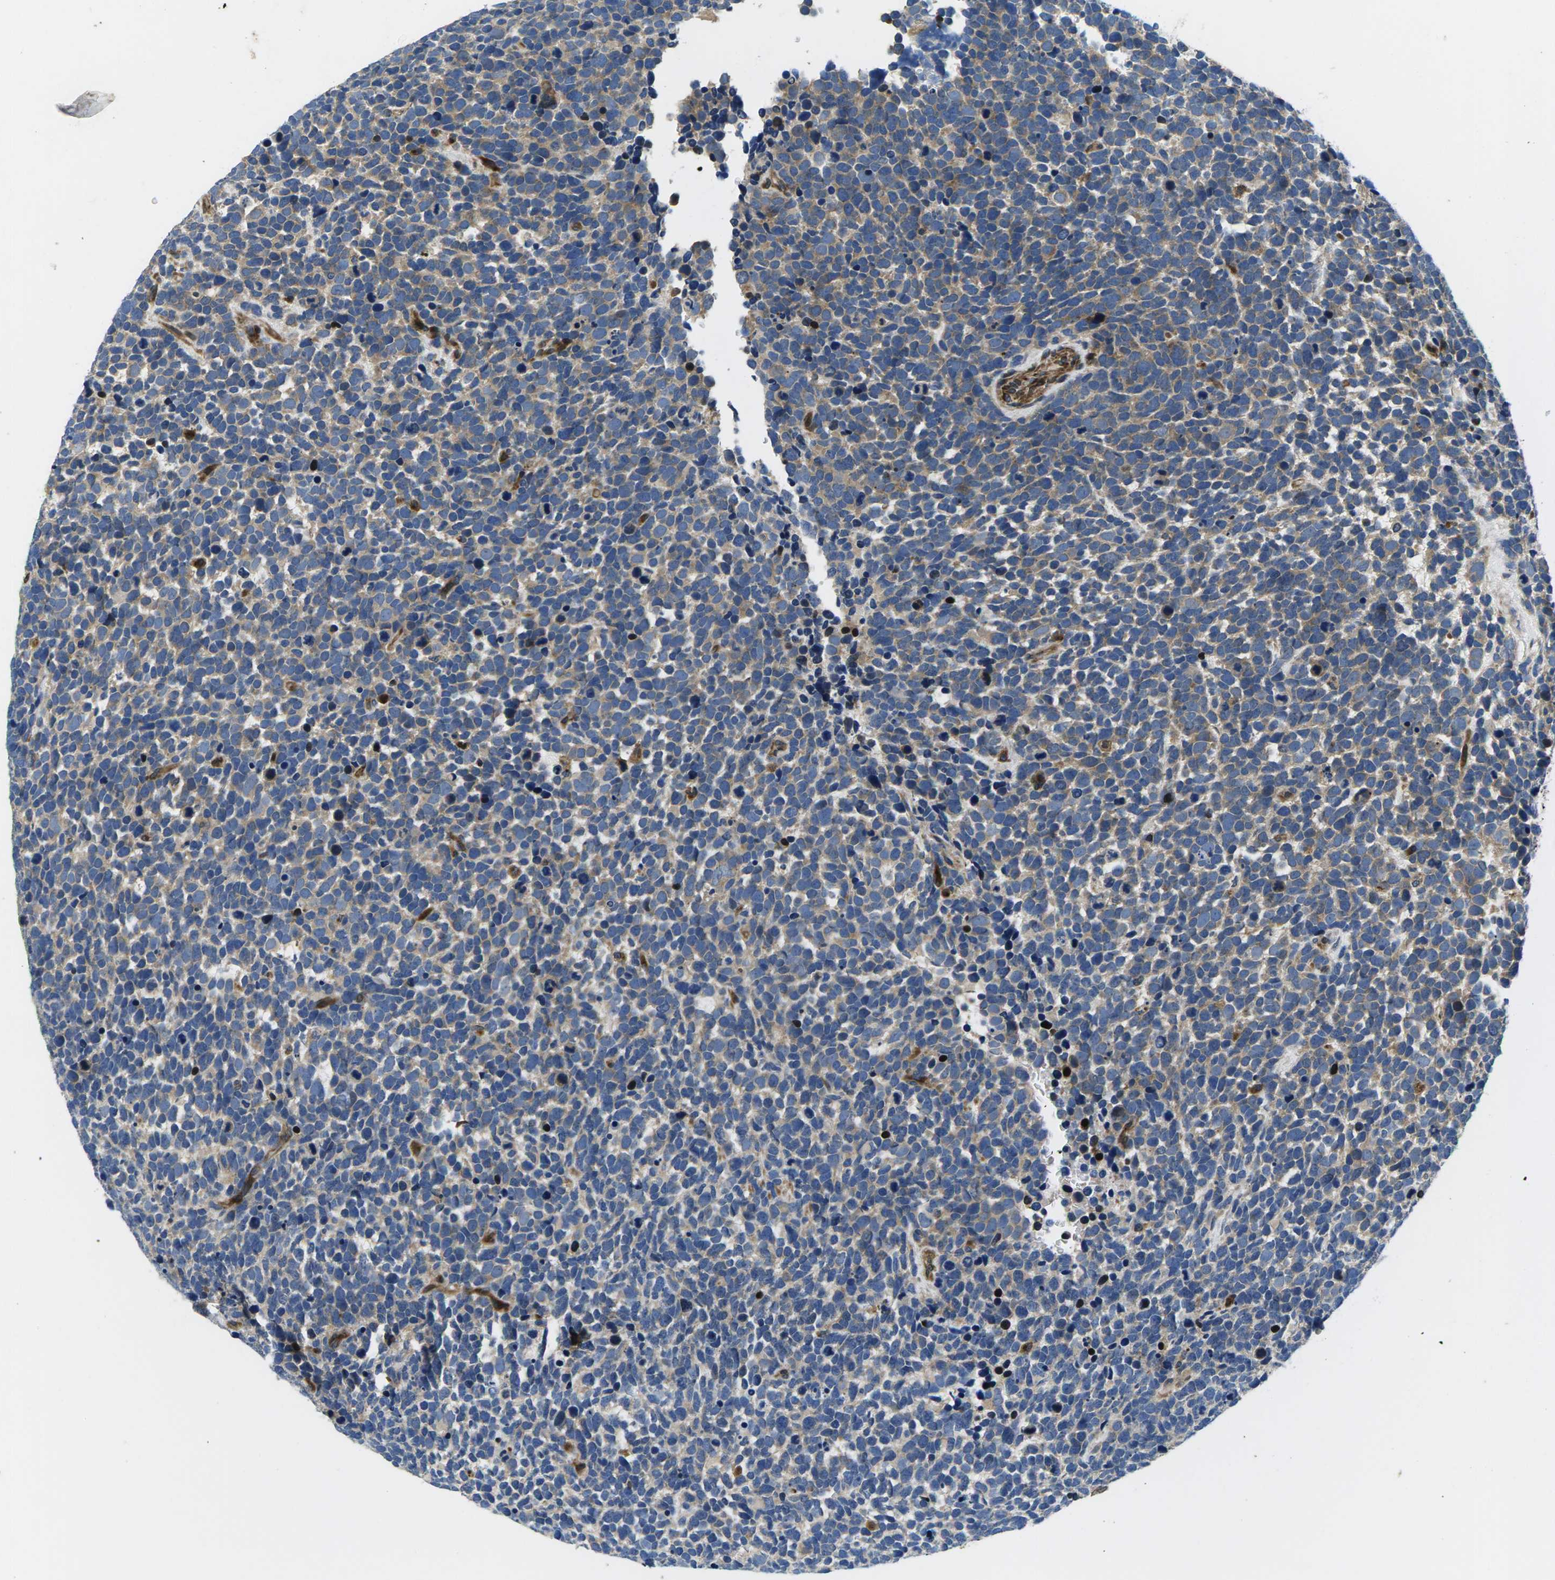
{"staining": {"intensity": "weak", "quantity": ">75%", "location": "cytoplasmic/membranous"}, "tissue": "urothelial cancer", "cell_type": "Tumor cells", "image_type": "cancer", "snomed": [{"axis": "morphology", "description": "Urothelial carcinoma, High grade"}, {"axis": "topography", "description": "Urinary bladder"}], "caption": "Immunohistochemical staining of urothelial cancer shows low levels of weak cytoplasmic/membranous protein staining in about >75% of tumor cells.", "gene": "PLCE1", "patient": {"sex": "female", "age": 82}}